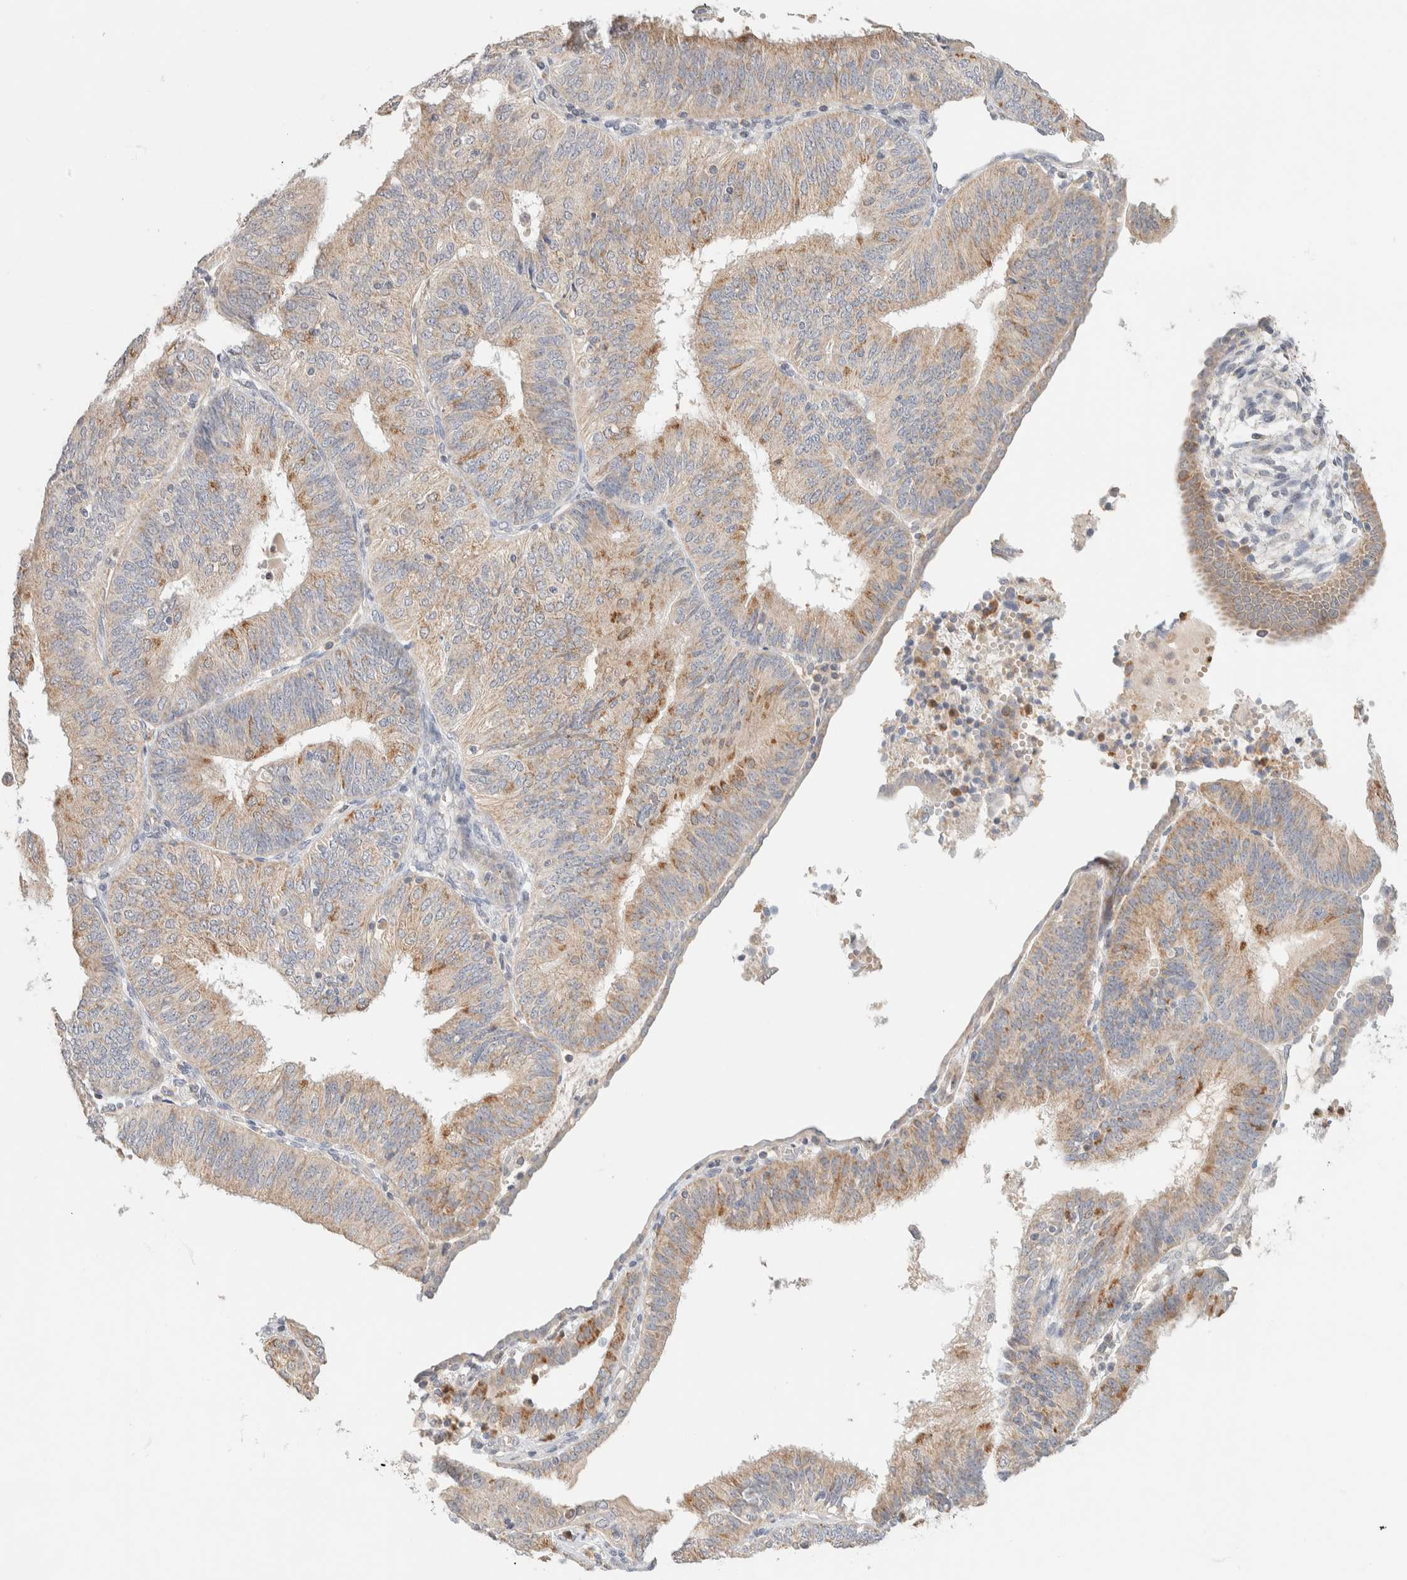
{"staining": {"intensity": "moderate", "quantity": "25%-75%", "location": "cytoplasmic/membranous"}, "tissue": "endometrial cancer", "cell_type": "Tumor cells", "image_type": "cancer", "snomed": [{"axis": "morphology", "description": "Adenocarcinoma, NOS"}, {"axis": "topography", "description": "Endometrium"}], "caption": "Immunohistochemical staining of human endometrial cancer demonstrates medium levels of moderate cytoplasmic/membranous expression in about 25%-75% of tumor cells.", "gene": "HDHD3", "patient": {"sex": "female", "age": 58}}